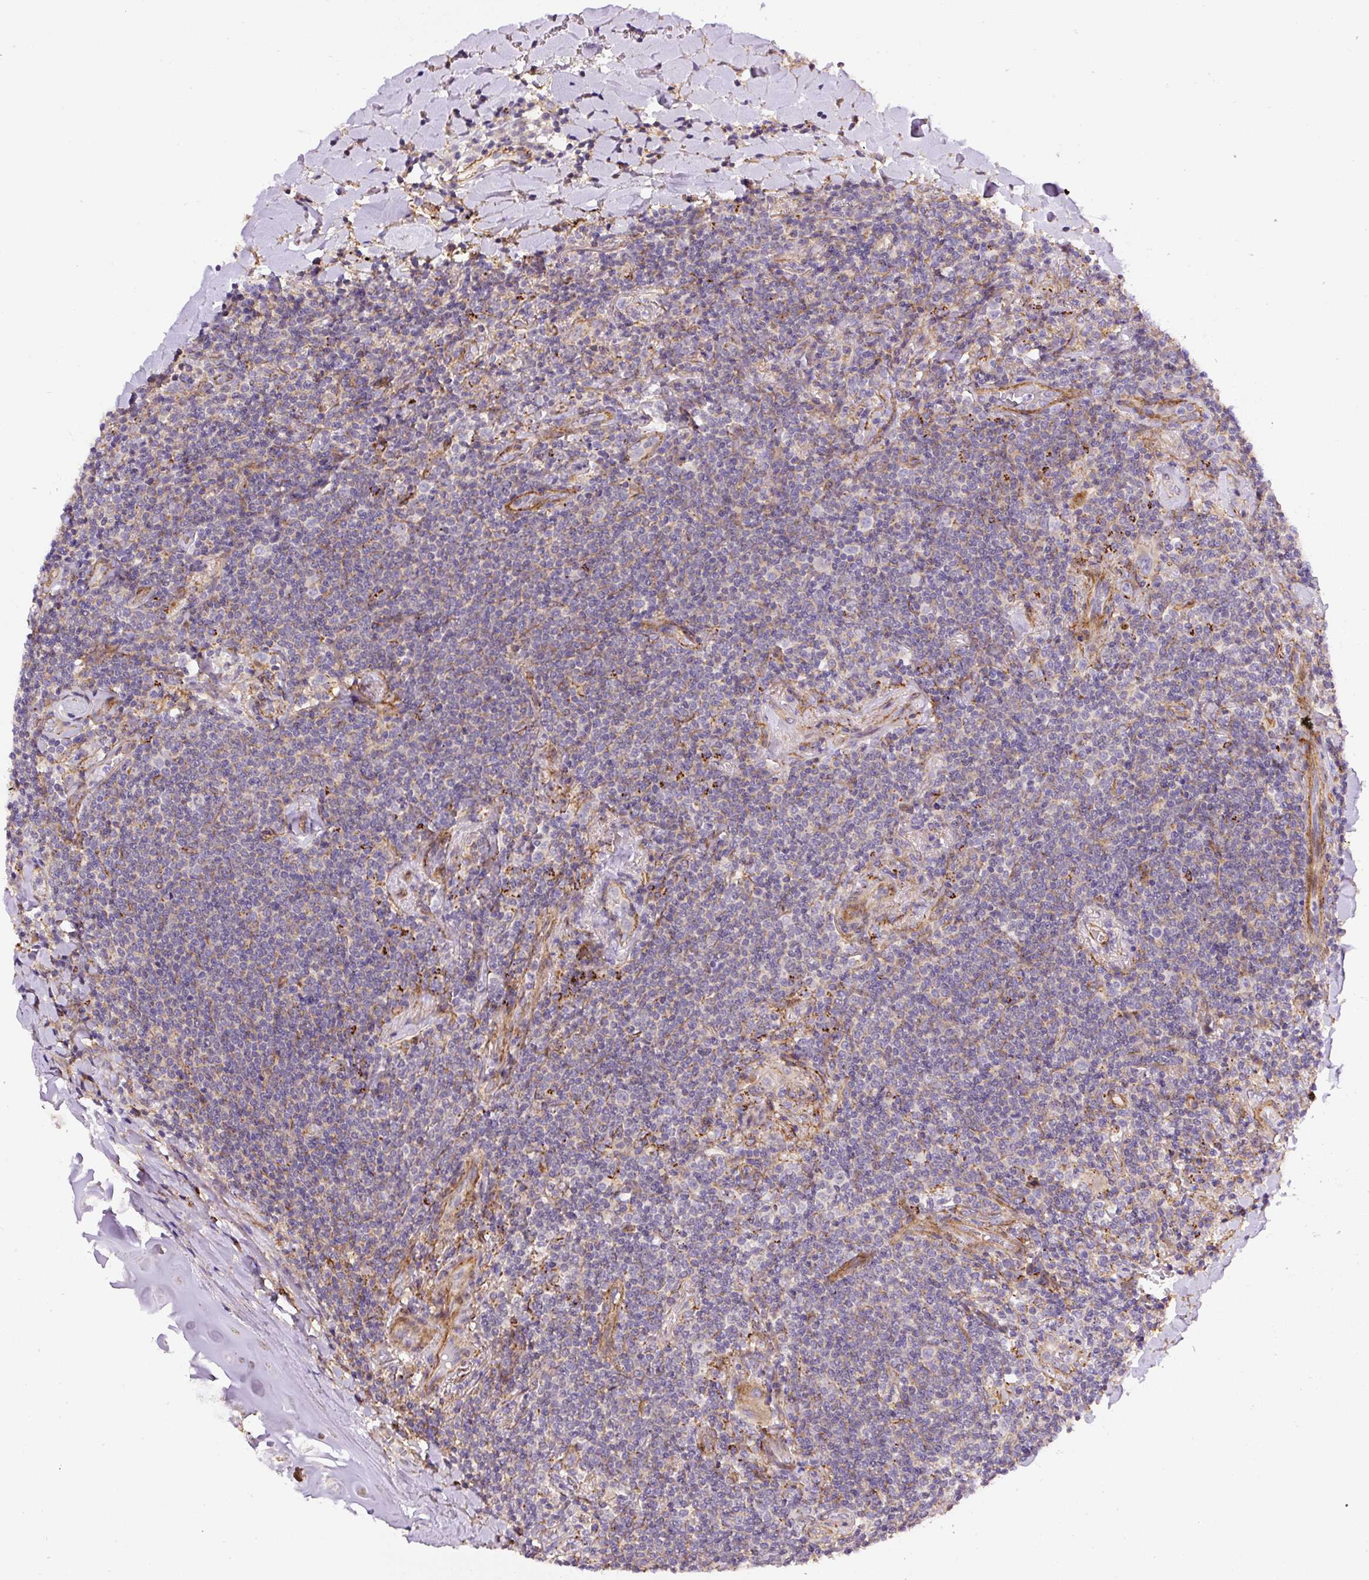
{"staining": {"intensity": "negative", "quantity": "none", "location": "none"}, "tissue": "lymphoma", "cell_type": "Tumor cells", "image_type": "cancer", "snomed": [{"axis": "morphology", "description": "Malignant lymphoma, non-Hodgkin's type, Low grade"}, {"axis": "topography", "description": "Lung"}], "caption": "High magnification brightfield microscopy of malignant lymphoma, non-Hodgkin's type (low-grade) stained with DAB (3,3'-diaminobenzidine) (brown) and counterstained with hematoxylin (blue): tumor cells show no significant staining.", "gene": "RNF170", "patient": {"sex": "female", "age": 71}}